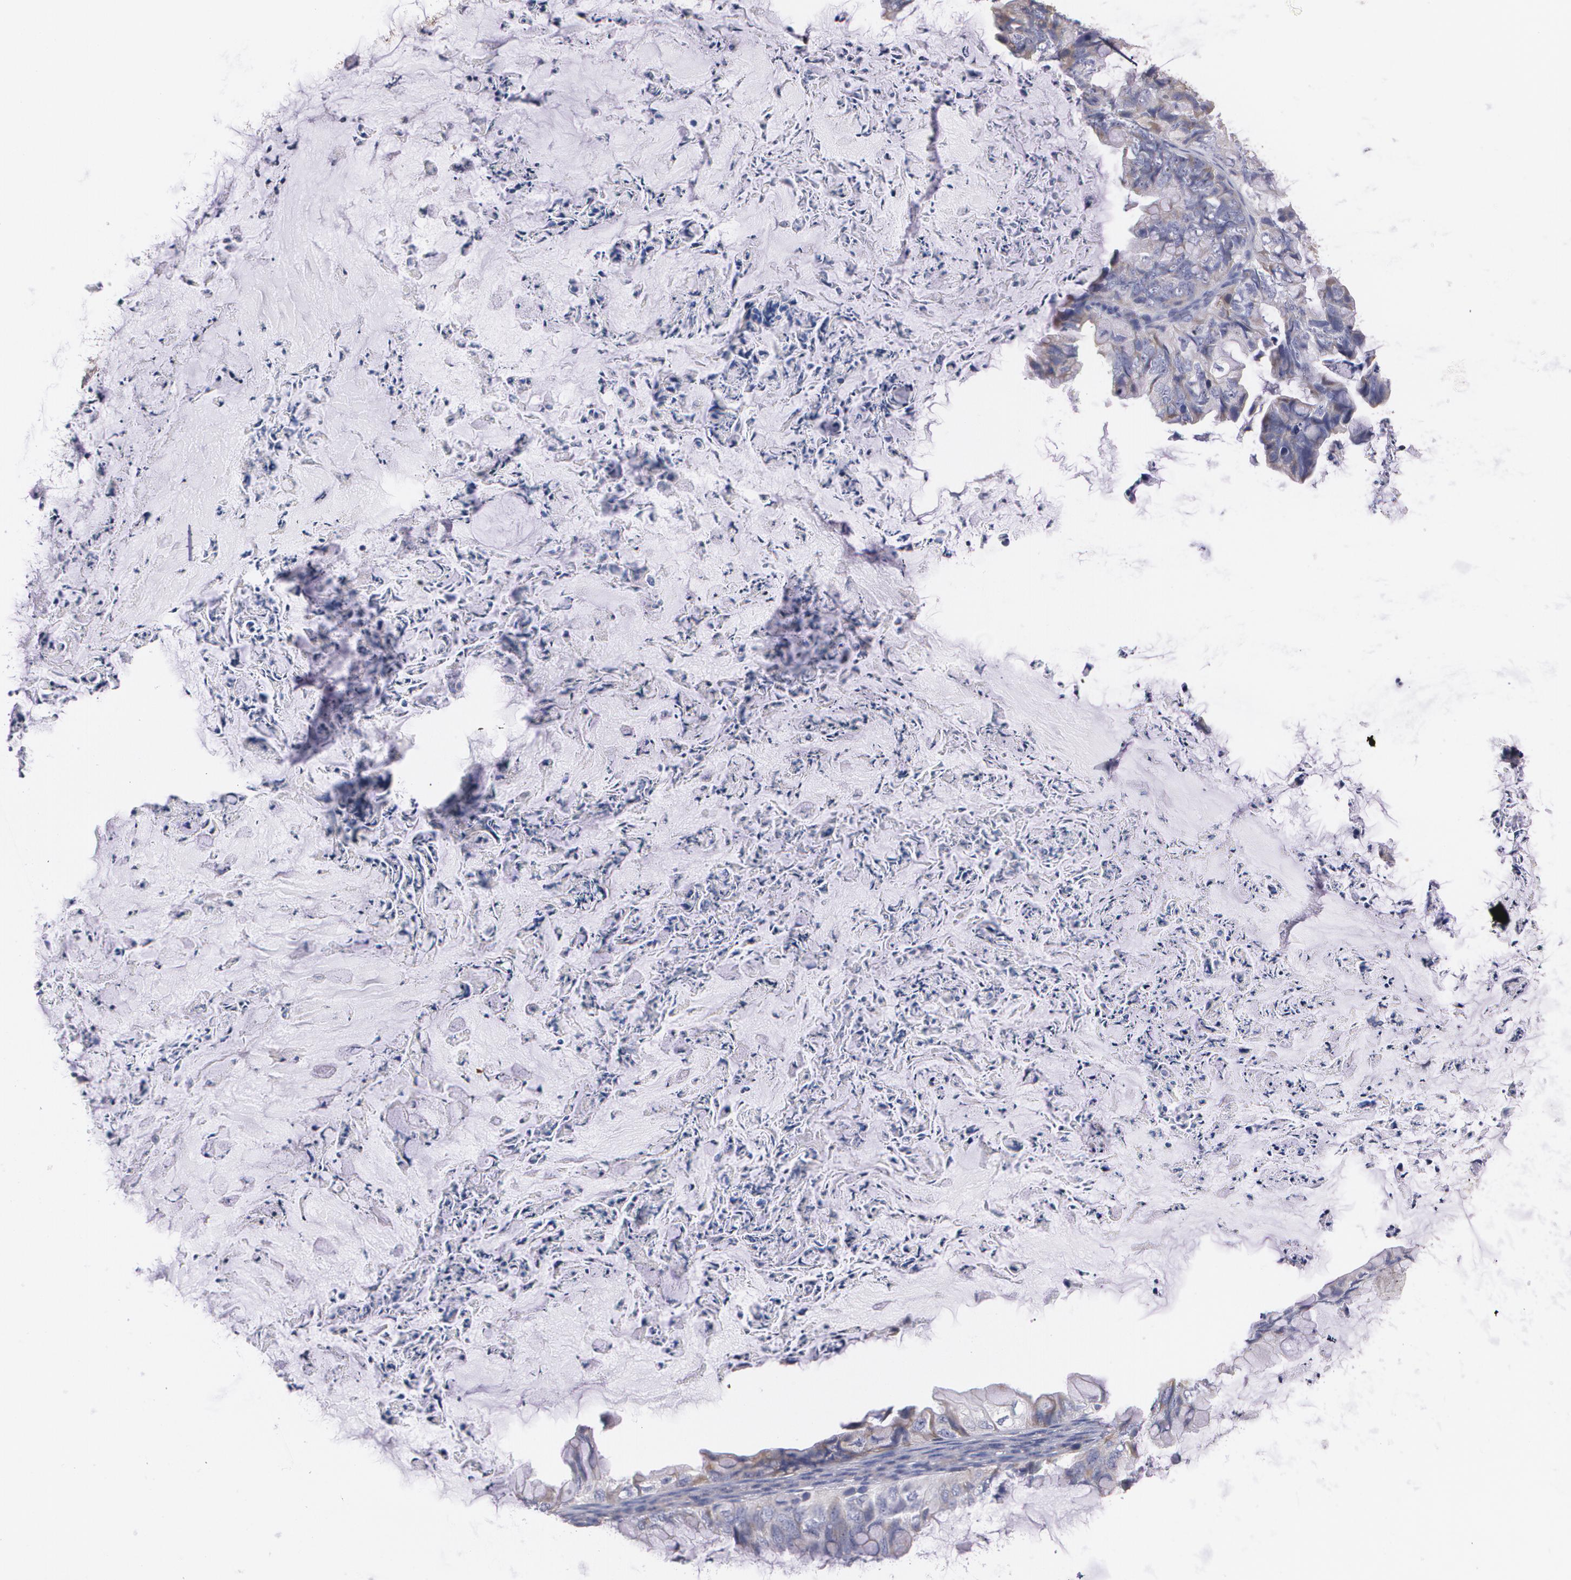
{"staining": {"intensity": "weak", "quantity": "<25%", "location": "cytoplasmic/membranous"}, "tissue": "ovarian cancer", "cell_type": "Tumor cells", "image_type": "cancer", "snomed": [{"axis": "morphology", "description": "Cystadenocarcinoma, mucinous, NOS"}, {"axis": "topography", "description": "Ovary"}], "caption": "Immunohistochemical staining of ovarian cancer demonstrates no significant positivity in tumor cells.", "gene": "AMBP", "patient": {"sex": "female", "age": 36}}